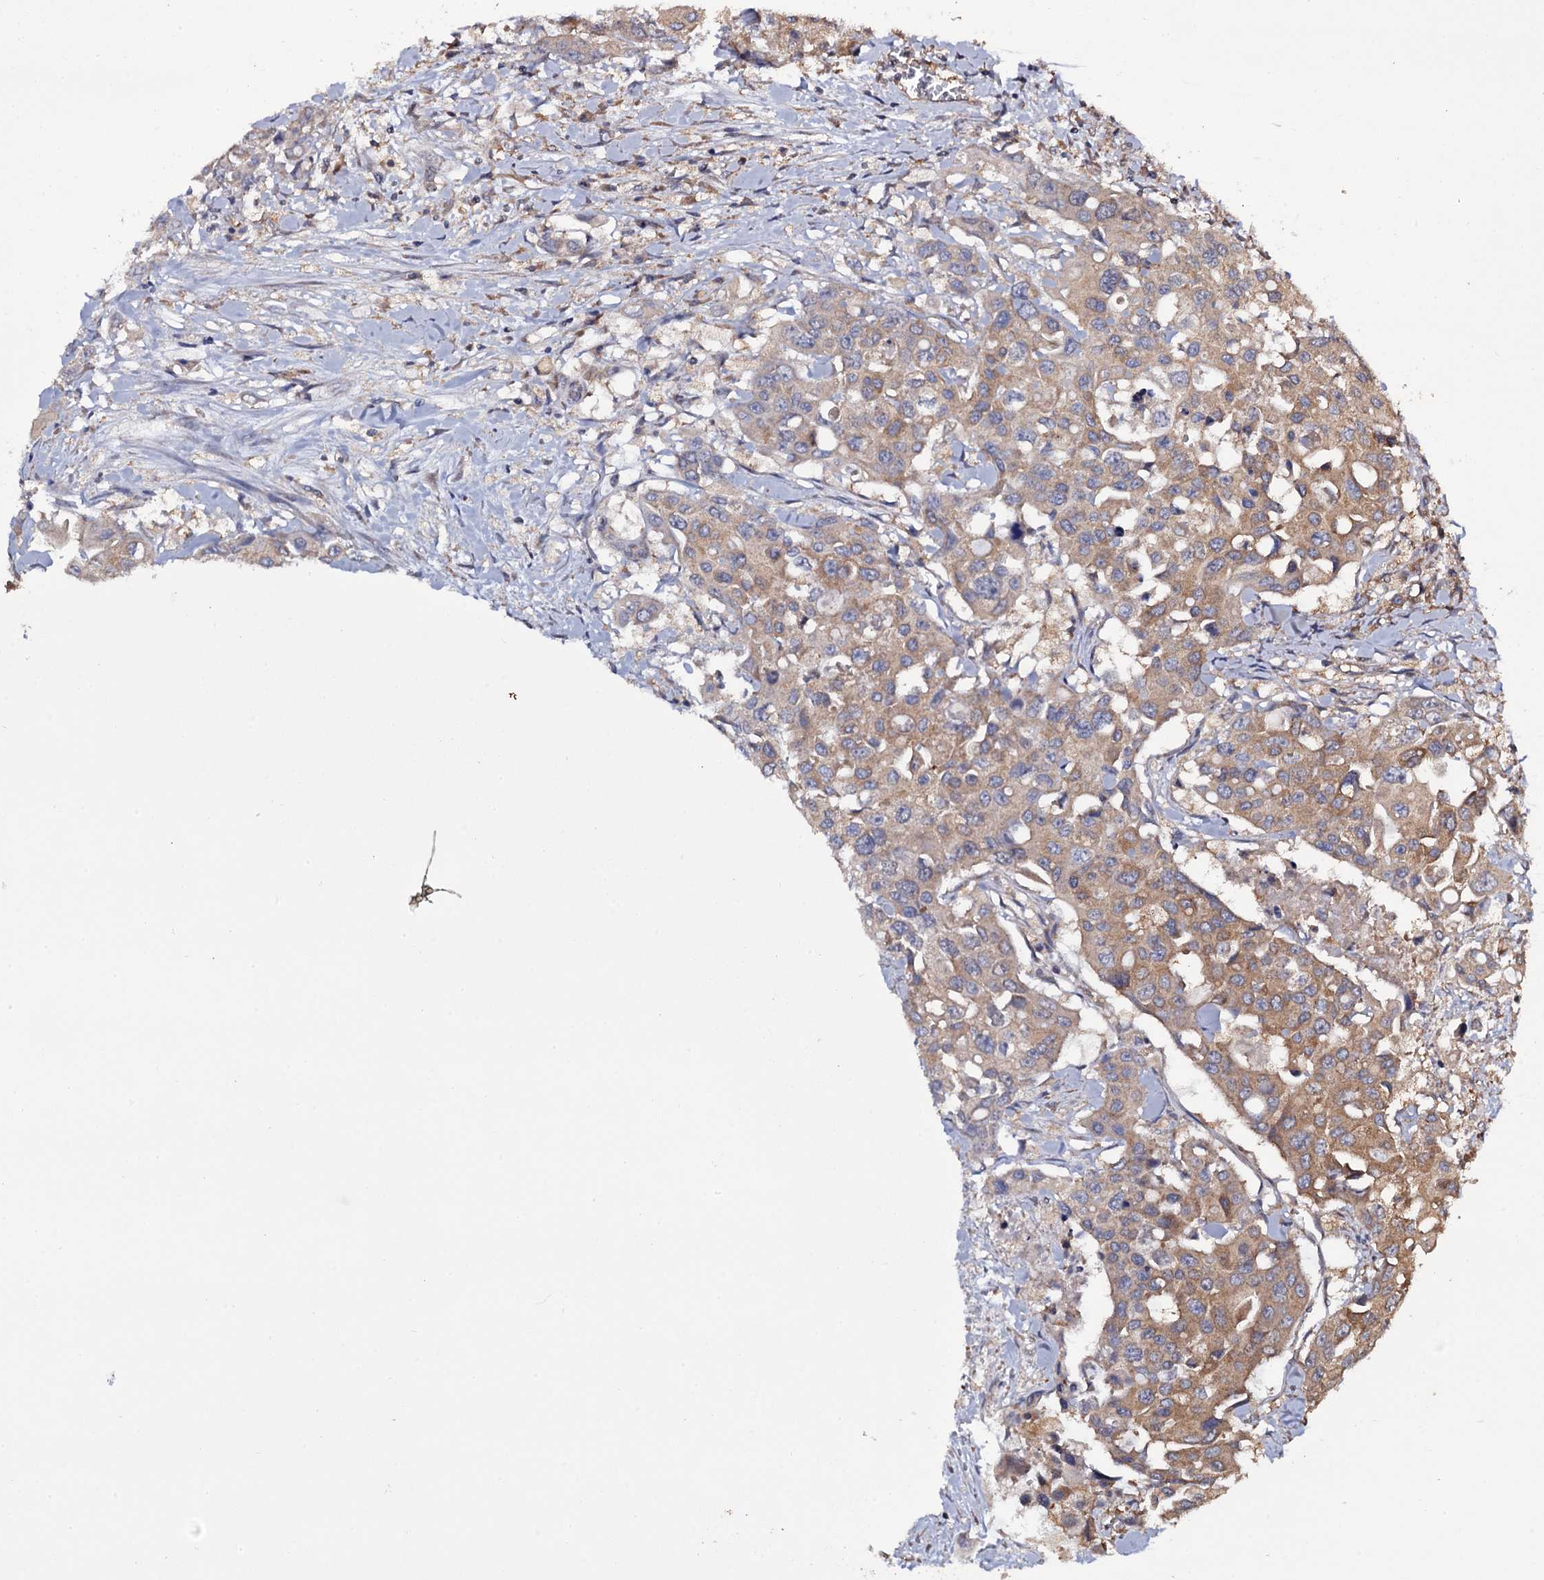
{"staining": {"intensity": "moderate", "quantity": ">75%", "location": "cytoplasmic/membranous"}, "tissue": "colorectal cancer", "cell_type": "Tumor cells", "image_type": "cancer", "snomed": [{"axis": "morphology", "description": "Adenocarcinoma, NOS"}, {"axis": "topography", "description": "Colon"}], "caption": "Immunohistochemical staining of colorectal cancer shows medium levels of moderate cytoplasmic/membranous protein positivity in approximately >75% of tumor cells.", "gene": "TTC23", "patient": {"sex": "male", "age": 77}}